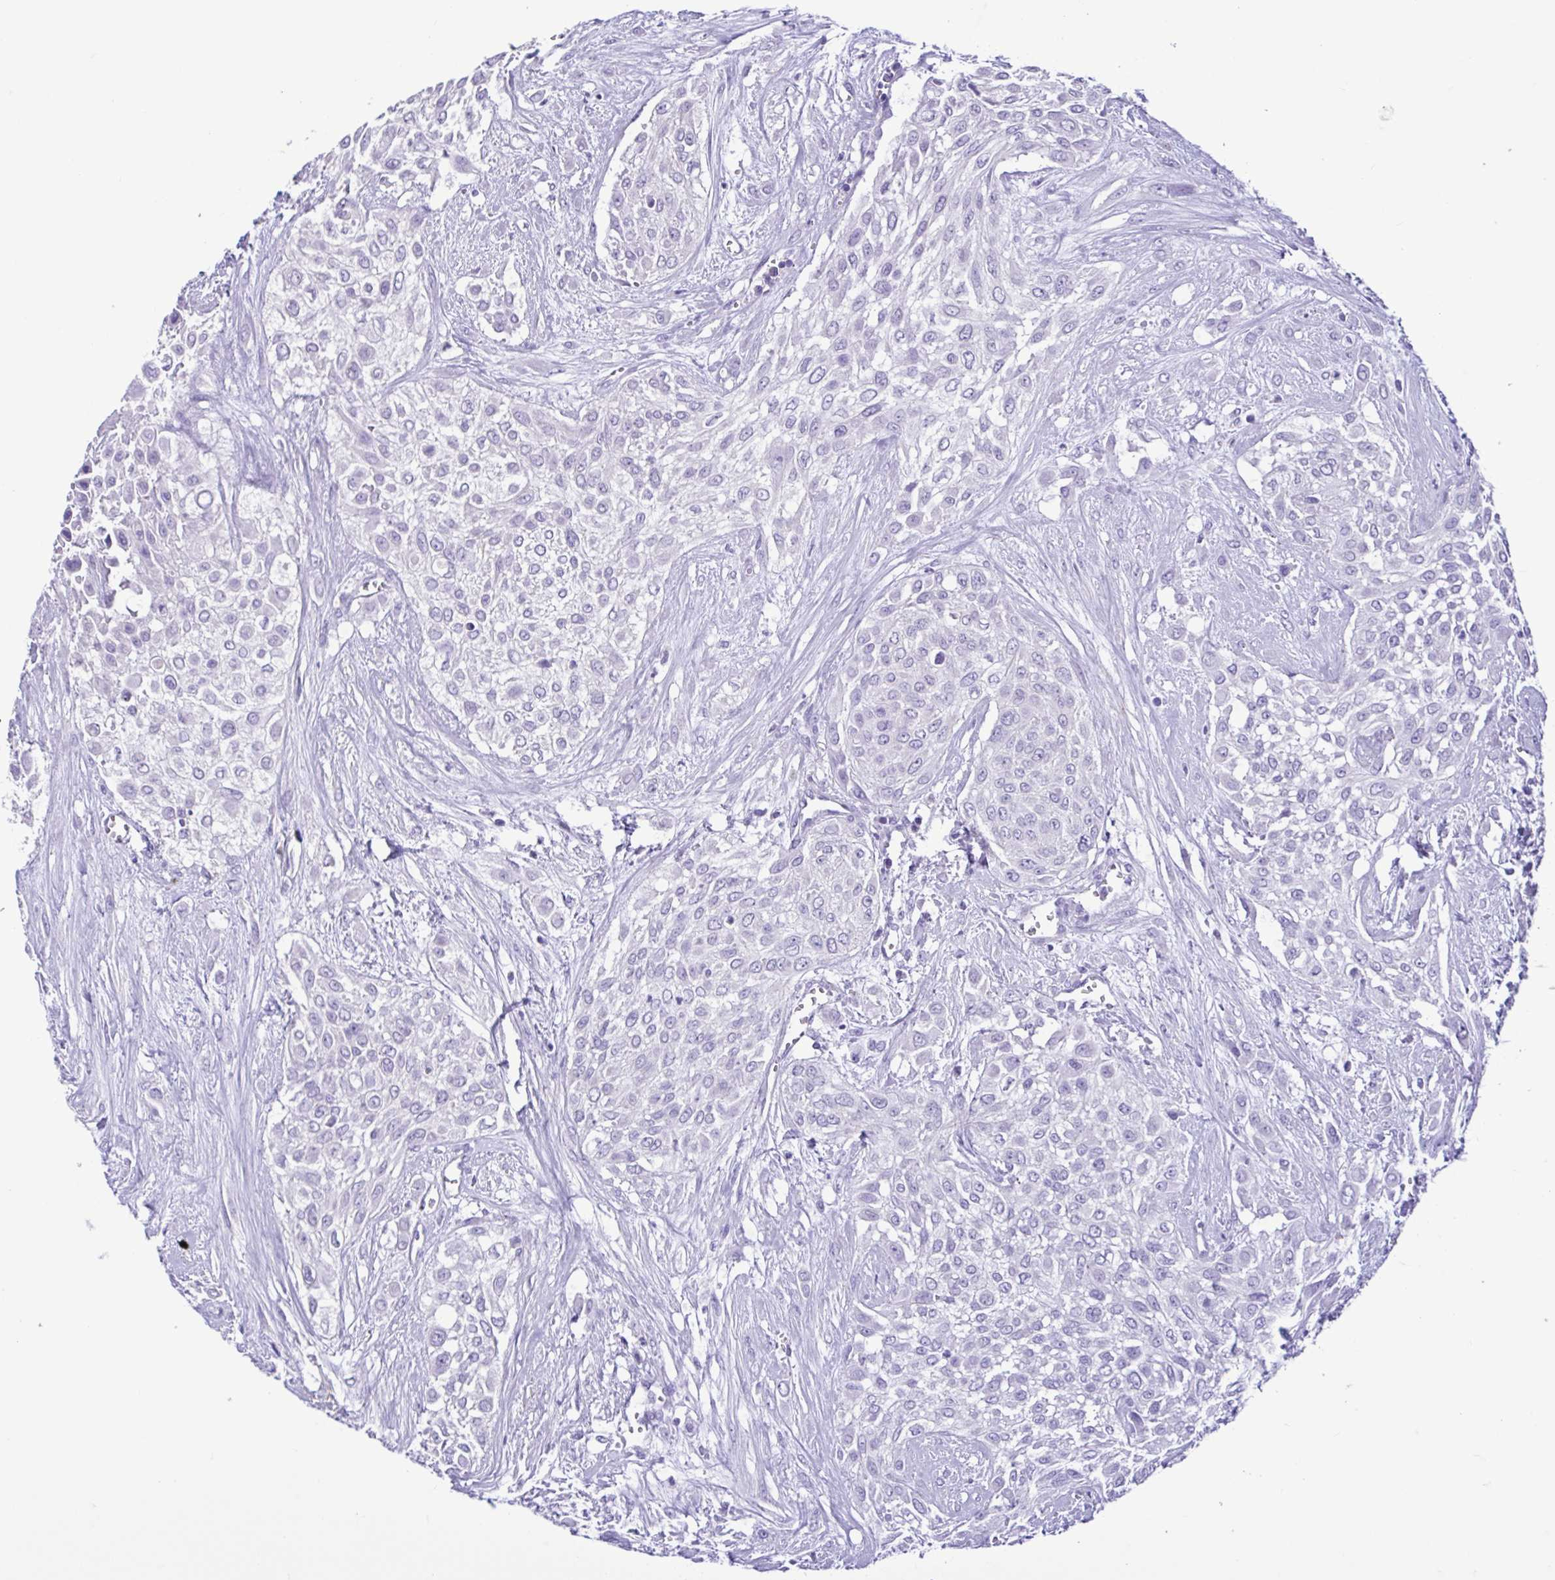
{"staining": {"intensity": "negative", "quantity": "none", "location": "none"}, "tissue": "urothelial cancer", "cell_type": "Tumor cells", "image_type": "cancer", "snomed": [{"axis": "morphology", "description": "Urothelial carcinoma, High grade"}, {"axis": "topography", "description": "Urinary bladder"}], "caption": "This is an immunohistochemistry (IHC) histopathology image of urothelial cancer. There is no expression in tumor cells.", "gene": "CBY2", "patient": {"sex": "male", "age": 57}}